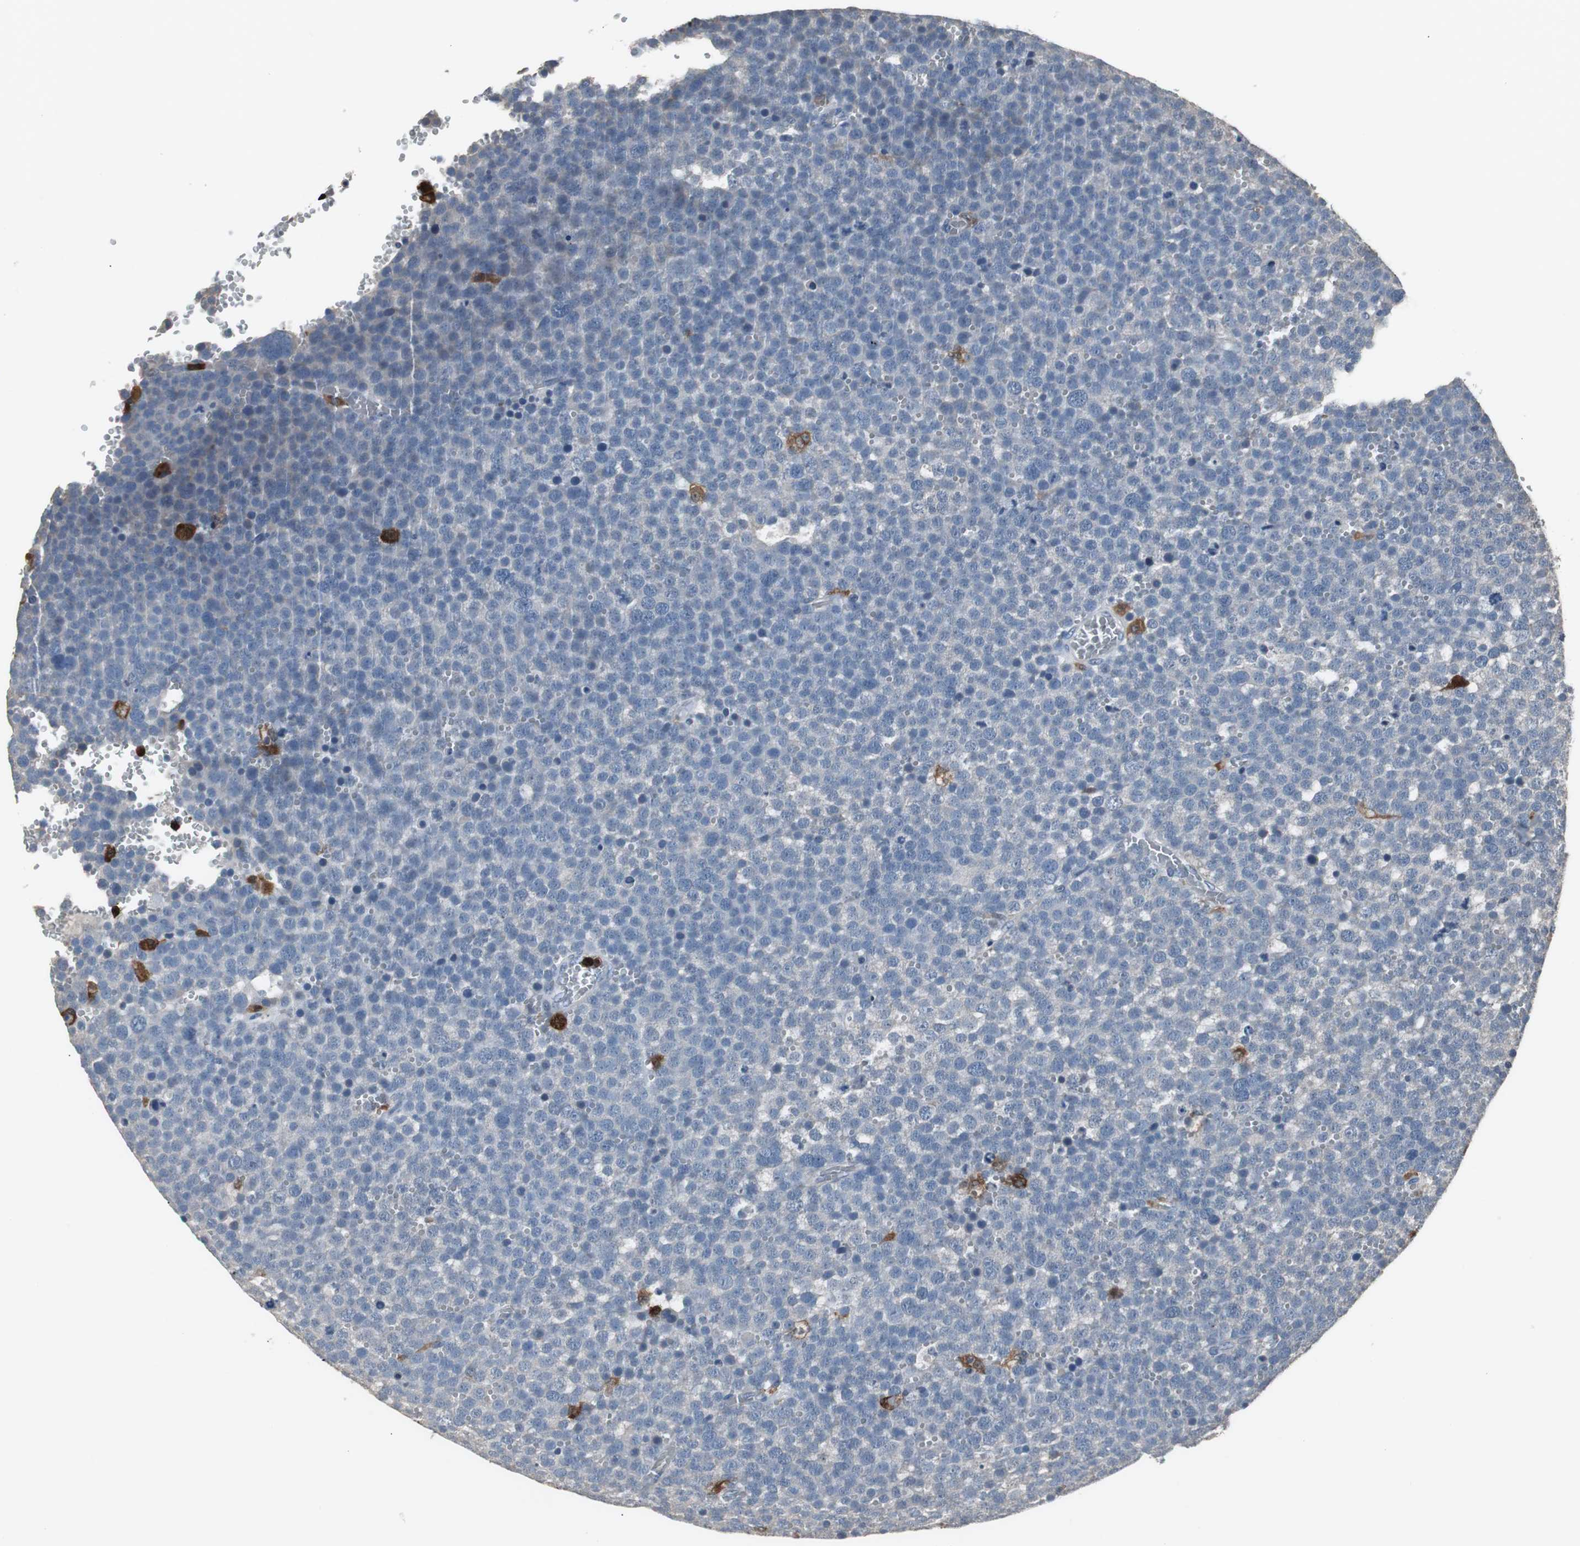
{"staining": {"intensity": "negative", "quantity": "none", "location": "none"}, "tissue": "testis cancer", "cell_type": "Tumor cells", "image_type": "cancer", "snomed": [{"axis": "morphology", "description": "Seminoma, NOS"}, {"axis": "topography", "description": "Testis"}], "caption": "Testis cancer was stained to show a protein in brown. There is no significant positivity in tumor cells.", "gene": "NCF2", "patient": {"sex": "male", "age": 71}}